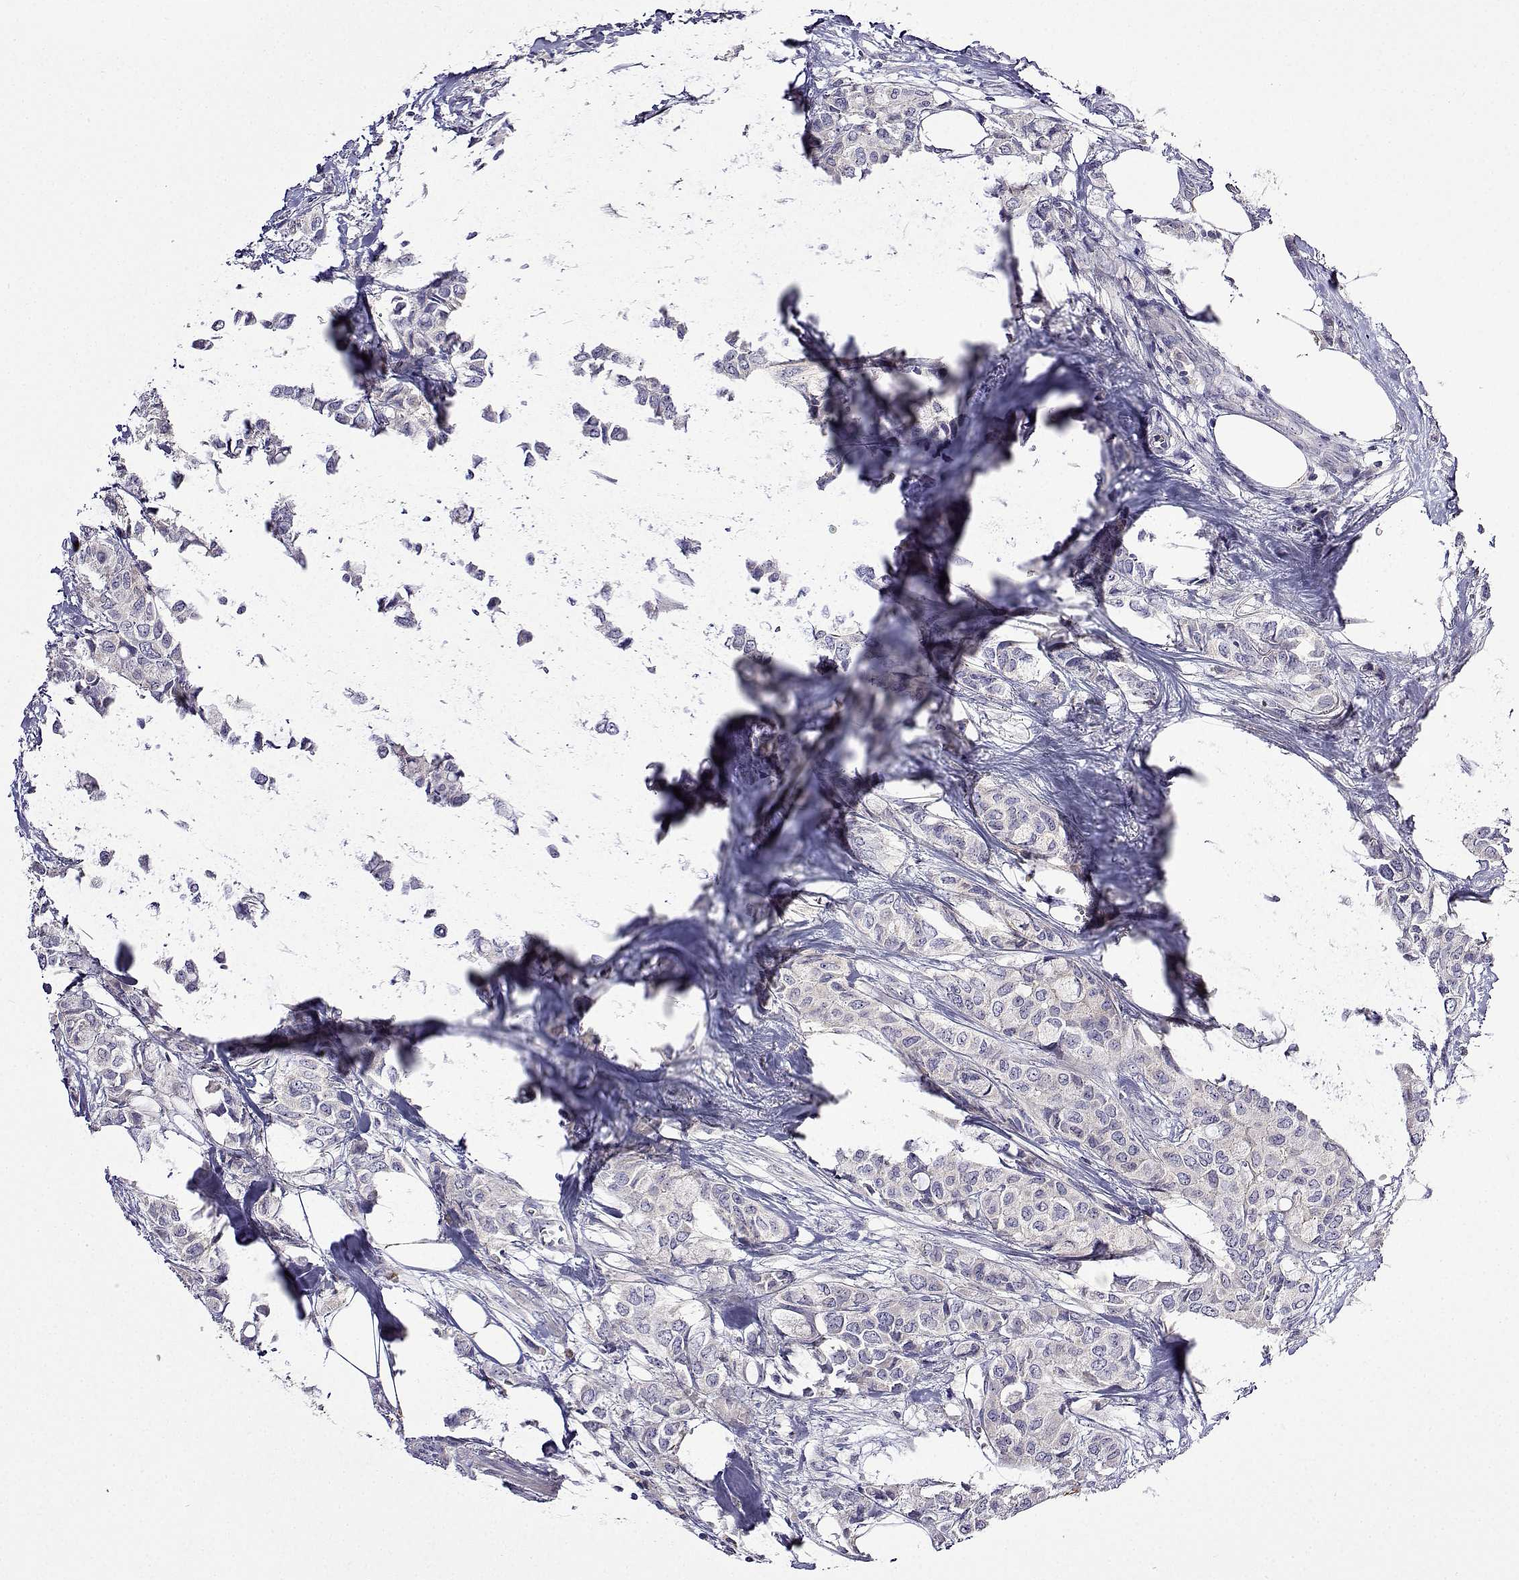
{"staining": {"intensity": "negative", "quantity": "none", "location": "none"}, "tissue": "breast cancer", "cell_type": "Tumor cells", "image_type": "cancer", "snomed": [{"axis": "morphology", "description": "Duct carcinoma"}, {"axis": "topography", "description": "Breast"}], "caption": "Immunohistochemistry (IHC) histopathology image of infiltrating ductal carcinoma (breast) stained for a protein (brown), which exhibits no expression in tumor cells.", "gene": "SULT2A1", "patient": {"sex": "female", "age": 85}}